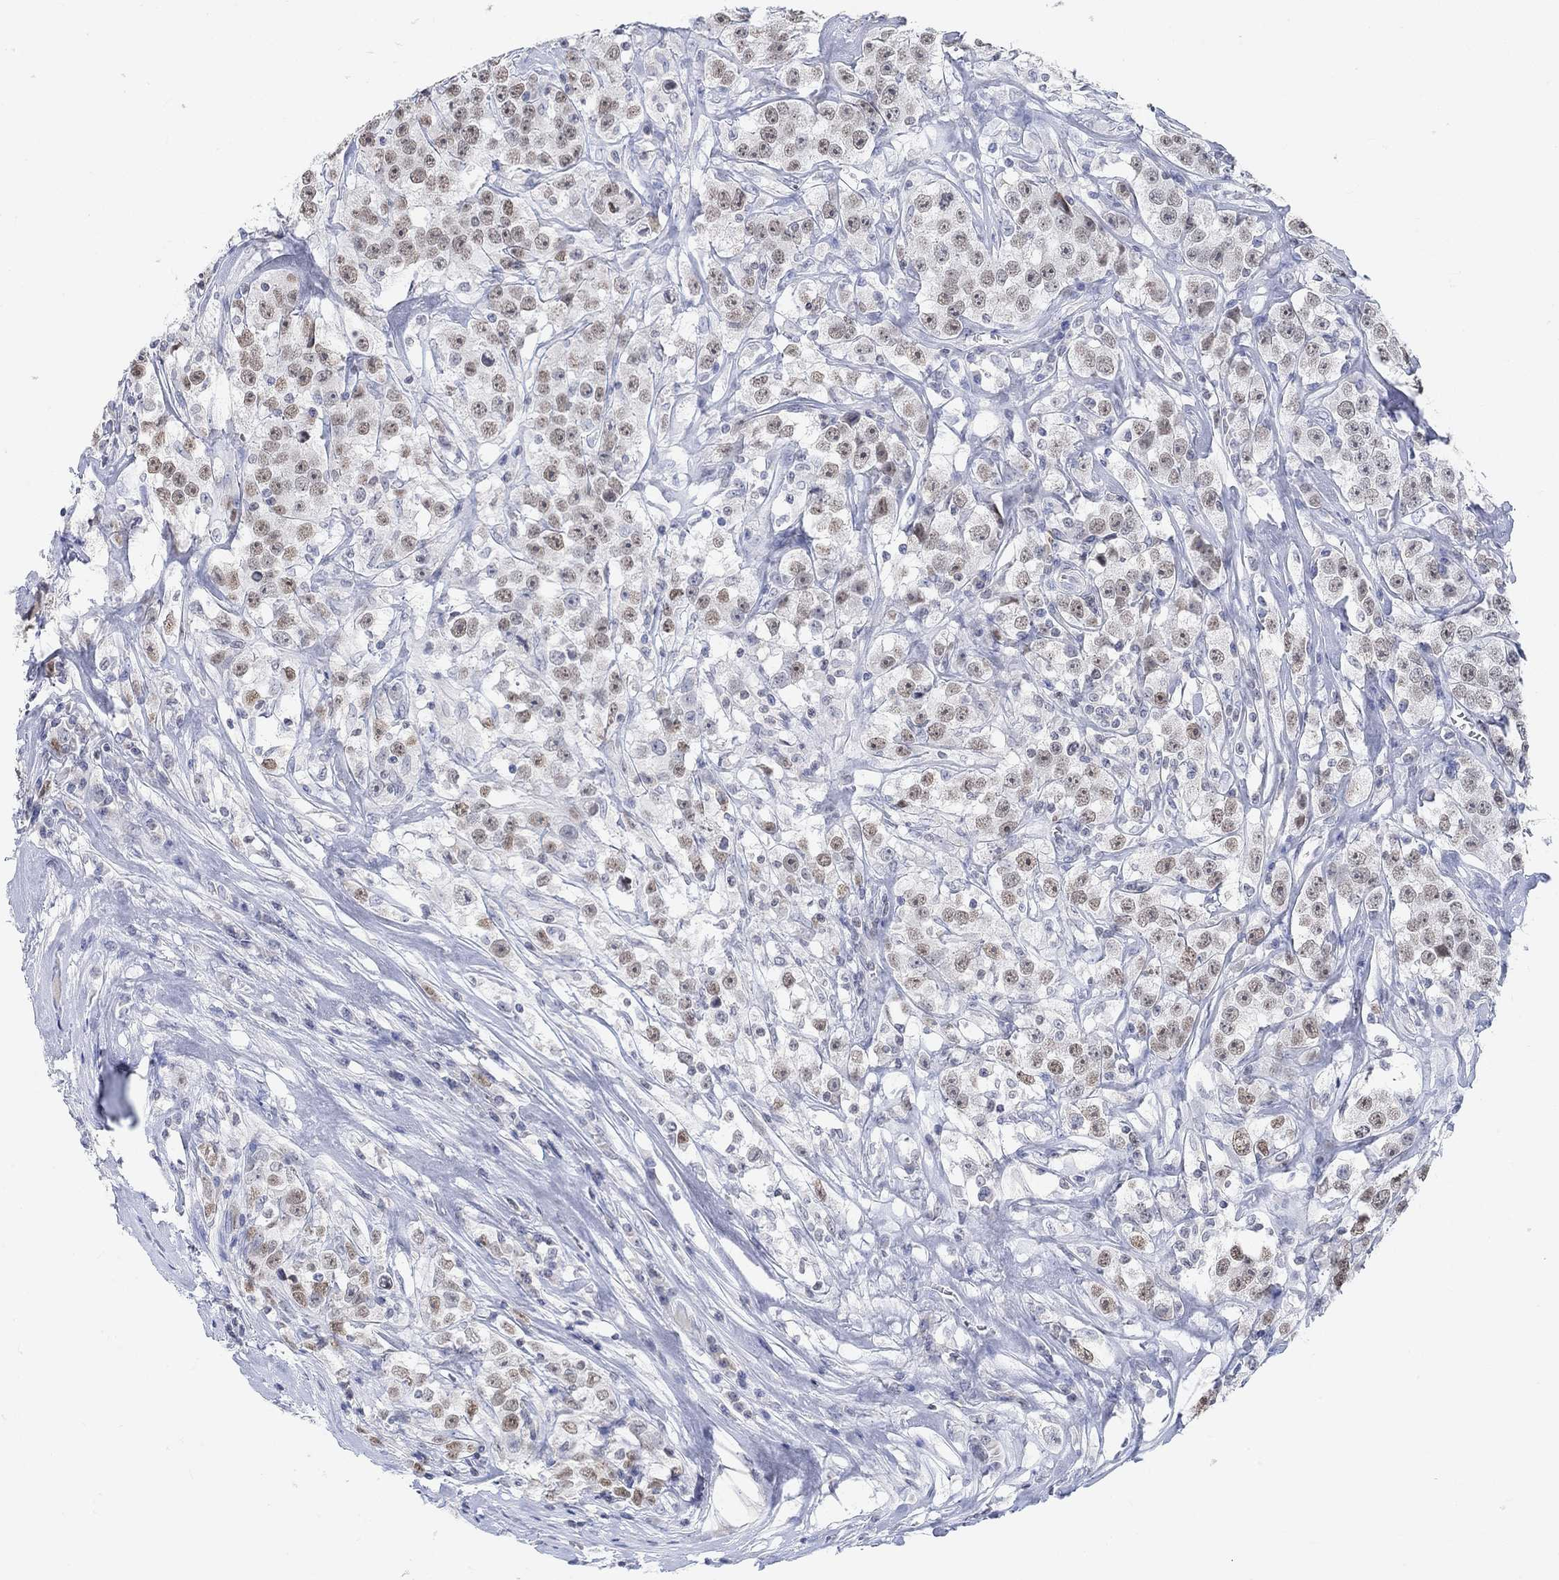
{"staining": {"intensity": "weak", "quantity": ">75%", "location": "nuclear"}, "tissue": "testis cancer", "cell_type": "Tumor cells", "image_type": "cancer", "snomed": [{"axis": "morphology", "description": "Seminoma, NOS"}, {"axis": "topography", "description": "Testis"}], "caption": "Protein staining by immunohistochemistry exhibits weak nuclear staining in about >75% of tumor cells in seminoma (testis).", "gene": "ATP6V1E2", "patient": {"sex": "male", "age": 59}}